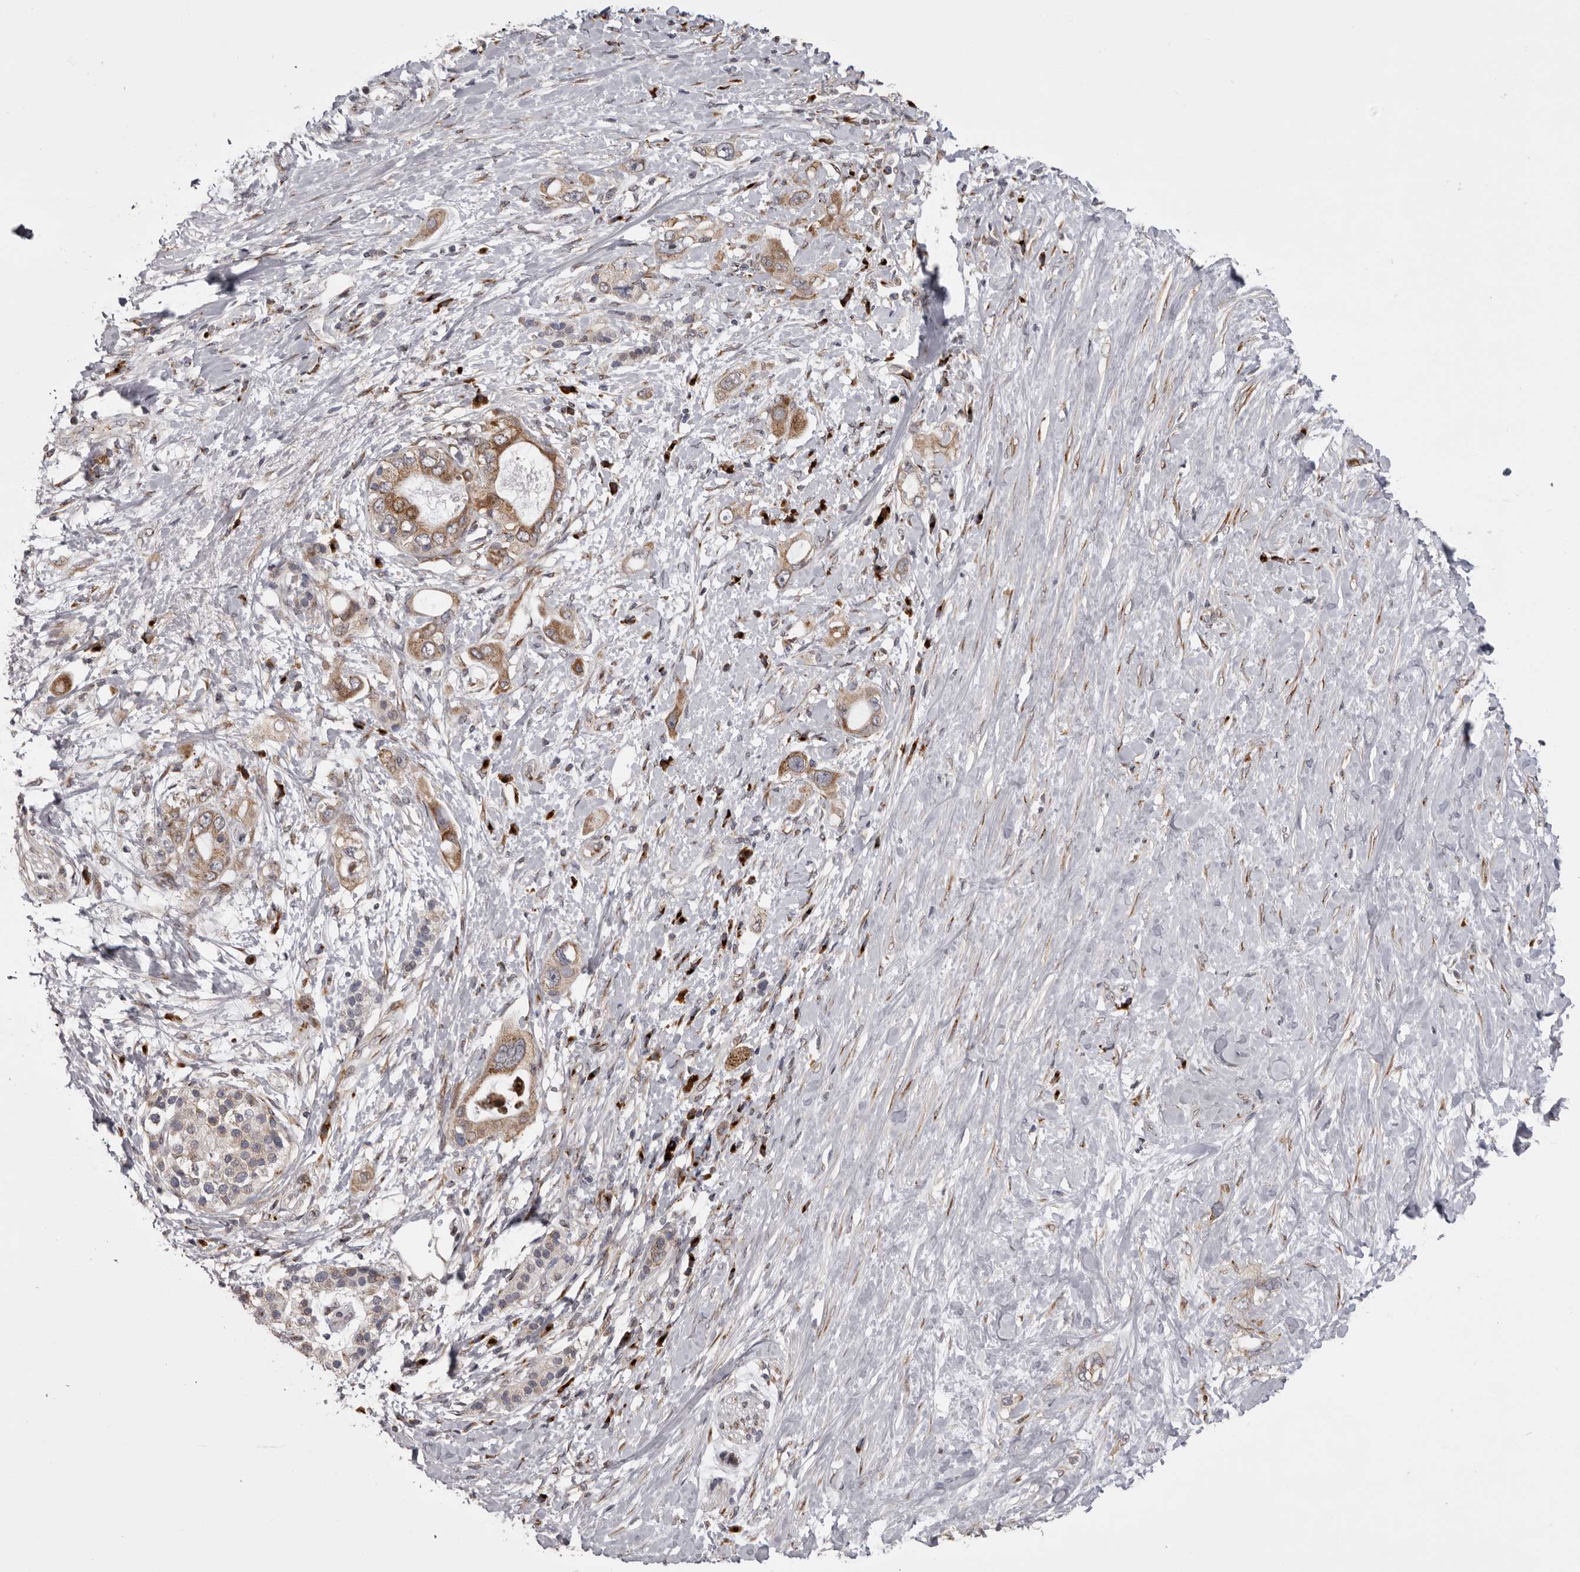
{"staining": {"intensity": "moderate", "quantity": ">75%", "location": "cytoplasmic/membranous"}, "tissue": "pancreatic cancer", "cell_type": "Tumor cells", "image_type": "cancer", "snomed": [{"axis": "morphology", "description": "Adenocarcinoma, NOS"}, {"axis": "topography", "description": "Pancreas"}], "caption": "Protein analysis of adenocarcinoma (pancreatic) tissue exhibits moderate cytoplasmic/membranous staining in about >75% of tumor cells.", "gene": "WDR47", "patient": {"sex": "female", "age": 56}}